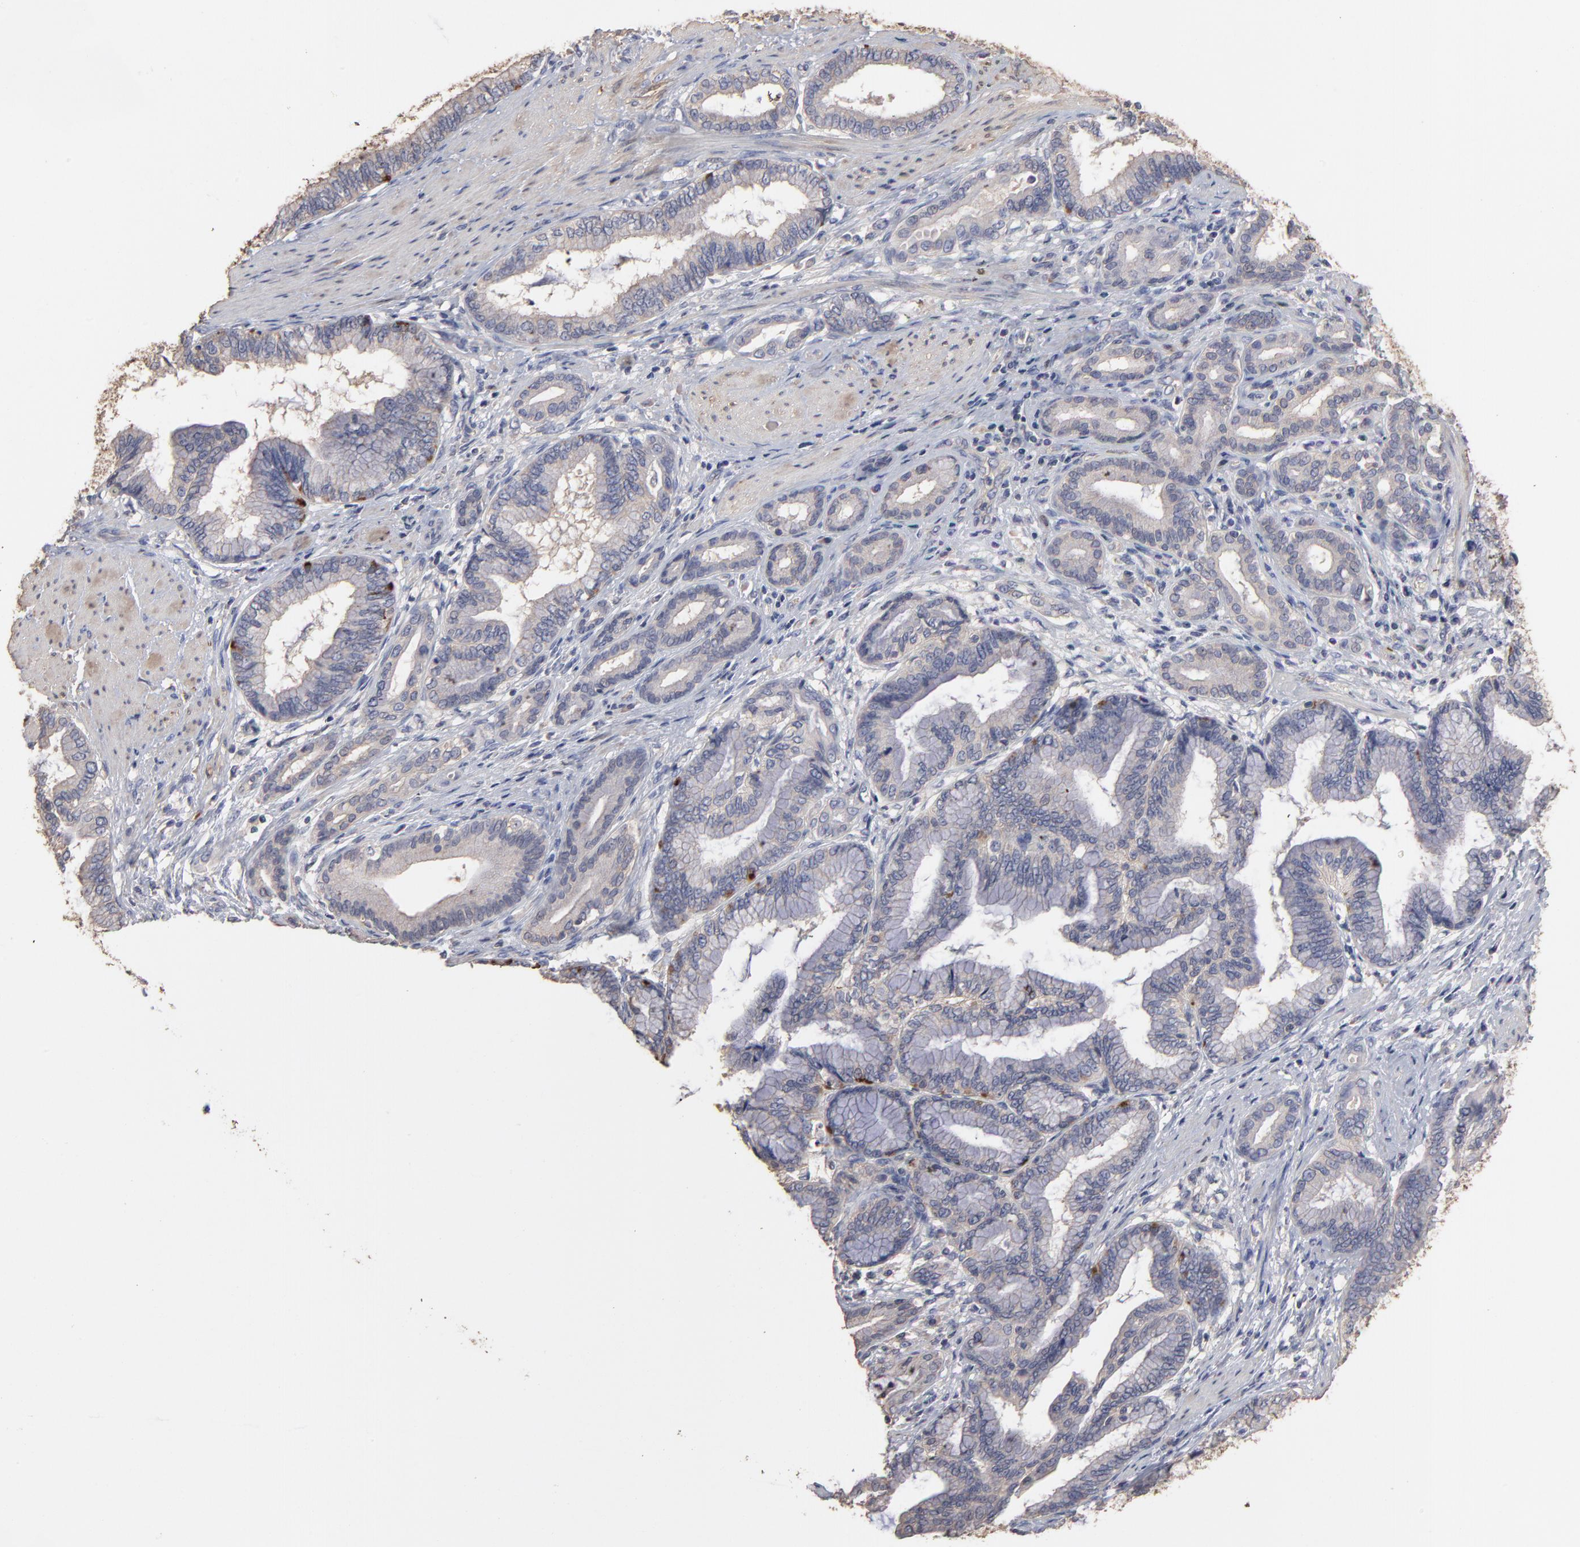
{"staining": {"intensity": "weak", "quantity": "25%-75%", "location": "cytoplasmic/membranous"}, "tissue": "pancreatic cancer", "cell_type": "Tumor cells", "image_type": "cancer", "snomed": [{"axis": "morphology", "description": "Adenocarcinoma, NOS"}, {"axis": "topography", "description": "Pancreas"}], "caption": "IHC (DAB (3,3'-diaminobenzidine)) staining of human adenocarcinoma (pancreatic) exhibits weak cytoplasmic/membranous protein positivity in approximately 25%-75% of tumor cells.", "gene": "TANGO2", "patient": {"sex": "female", "age": 64}}